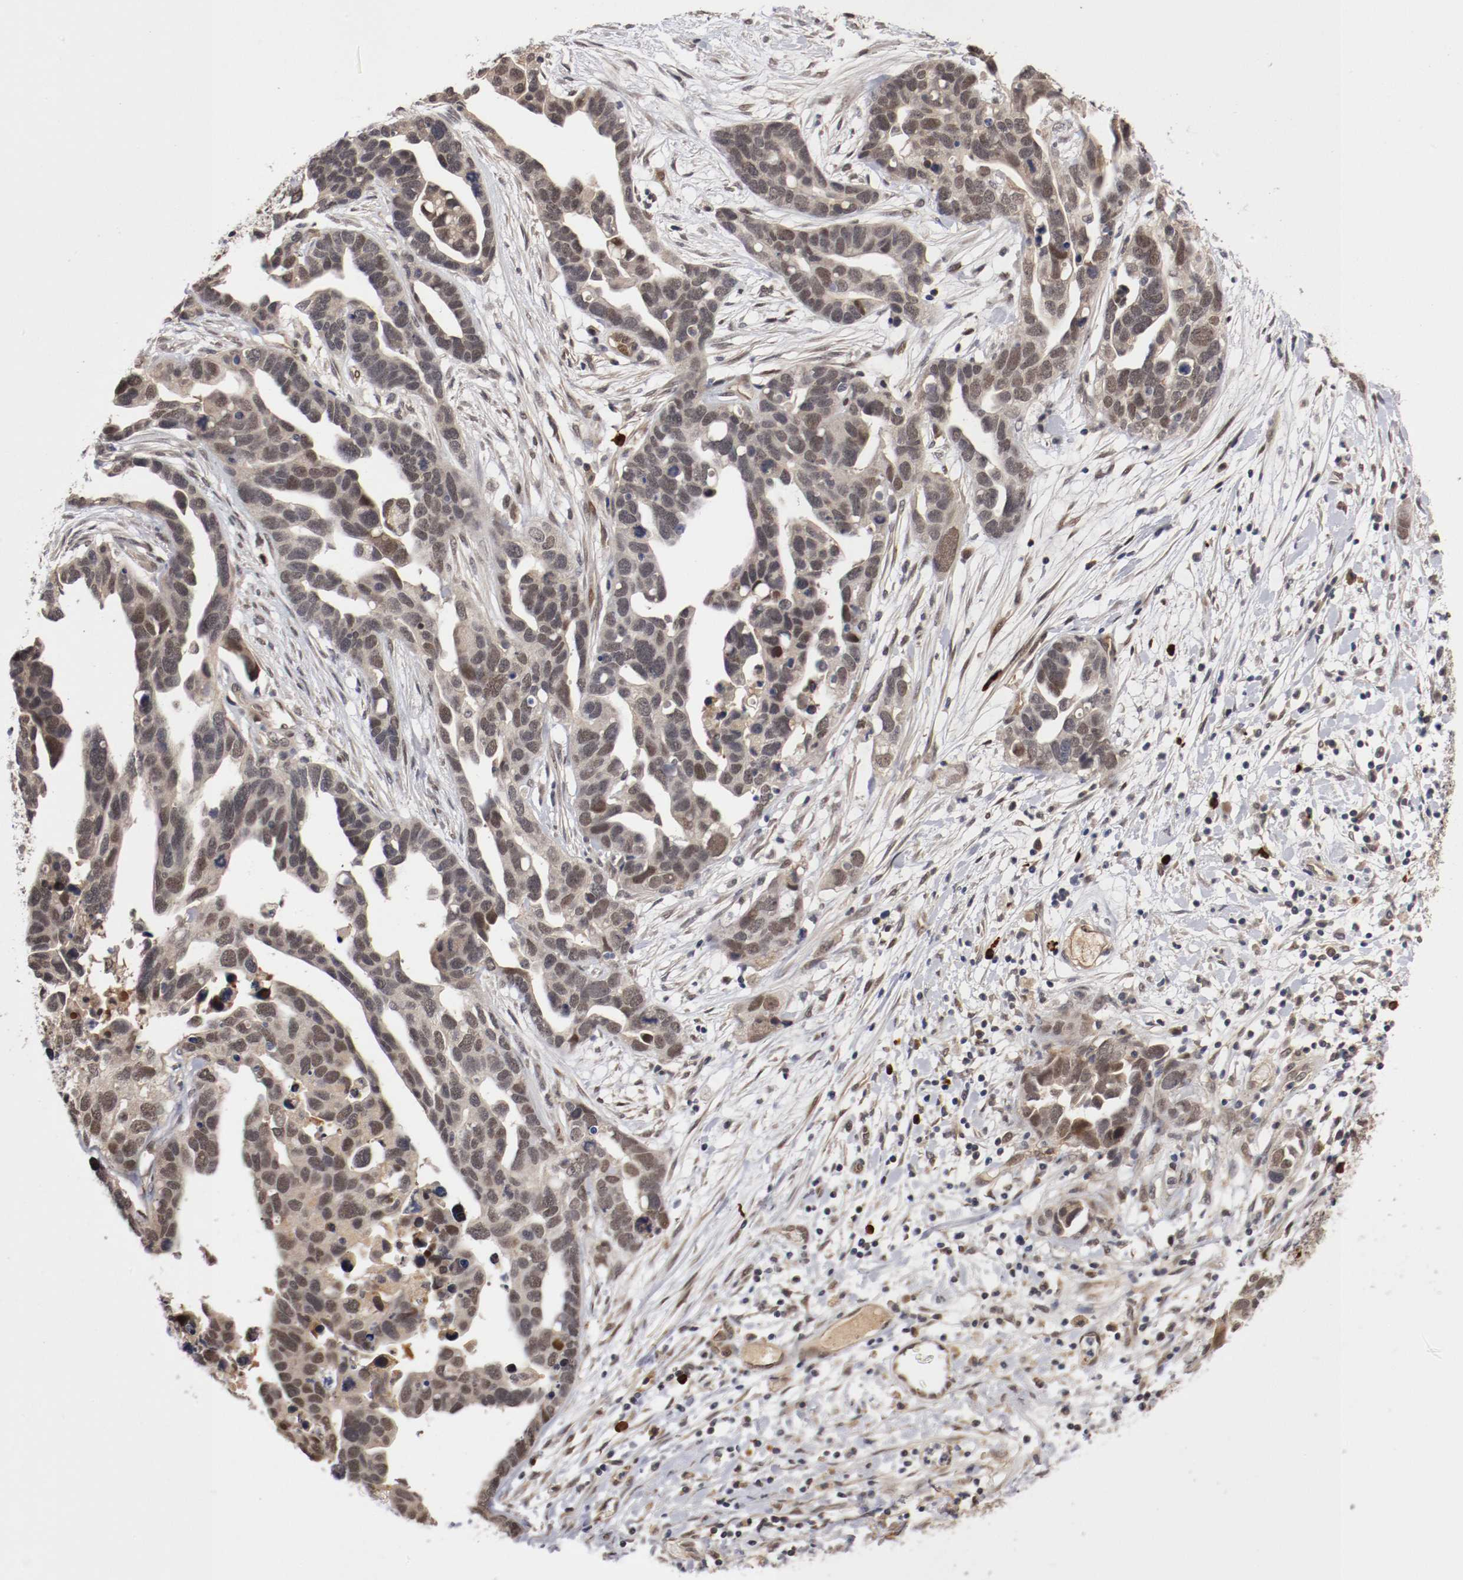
{"staining": {"intensity": "weak", "quantity": ">75%", "location": "nuclear"}, "tissue": "ovarian cancer", "cell_type": "Tumor cells", "image_type": "cancer", "snomed": [{"axis": "morphology", "description": "Cystadenocarcinoma, serous, NOS"}, {"axis": "topography", "description": "Ovary"}], "caption": "This photomicrograph demonstrates immunohistochemistry staining of human serous cystadenocarcinoma (ovarian), with low weak nuclear positivity in about >75% of tumor cells.", "gene": "DNMT3B", "patient": {"sex": "female", "age": 54}}